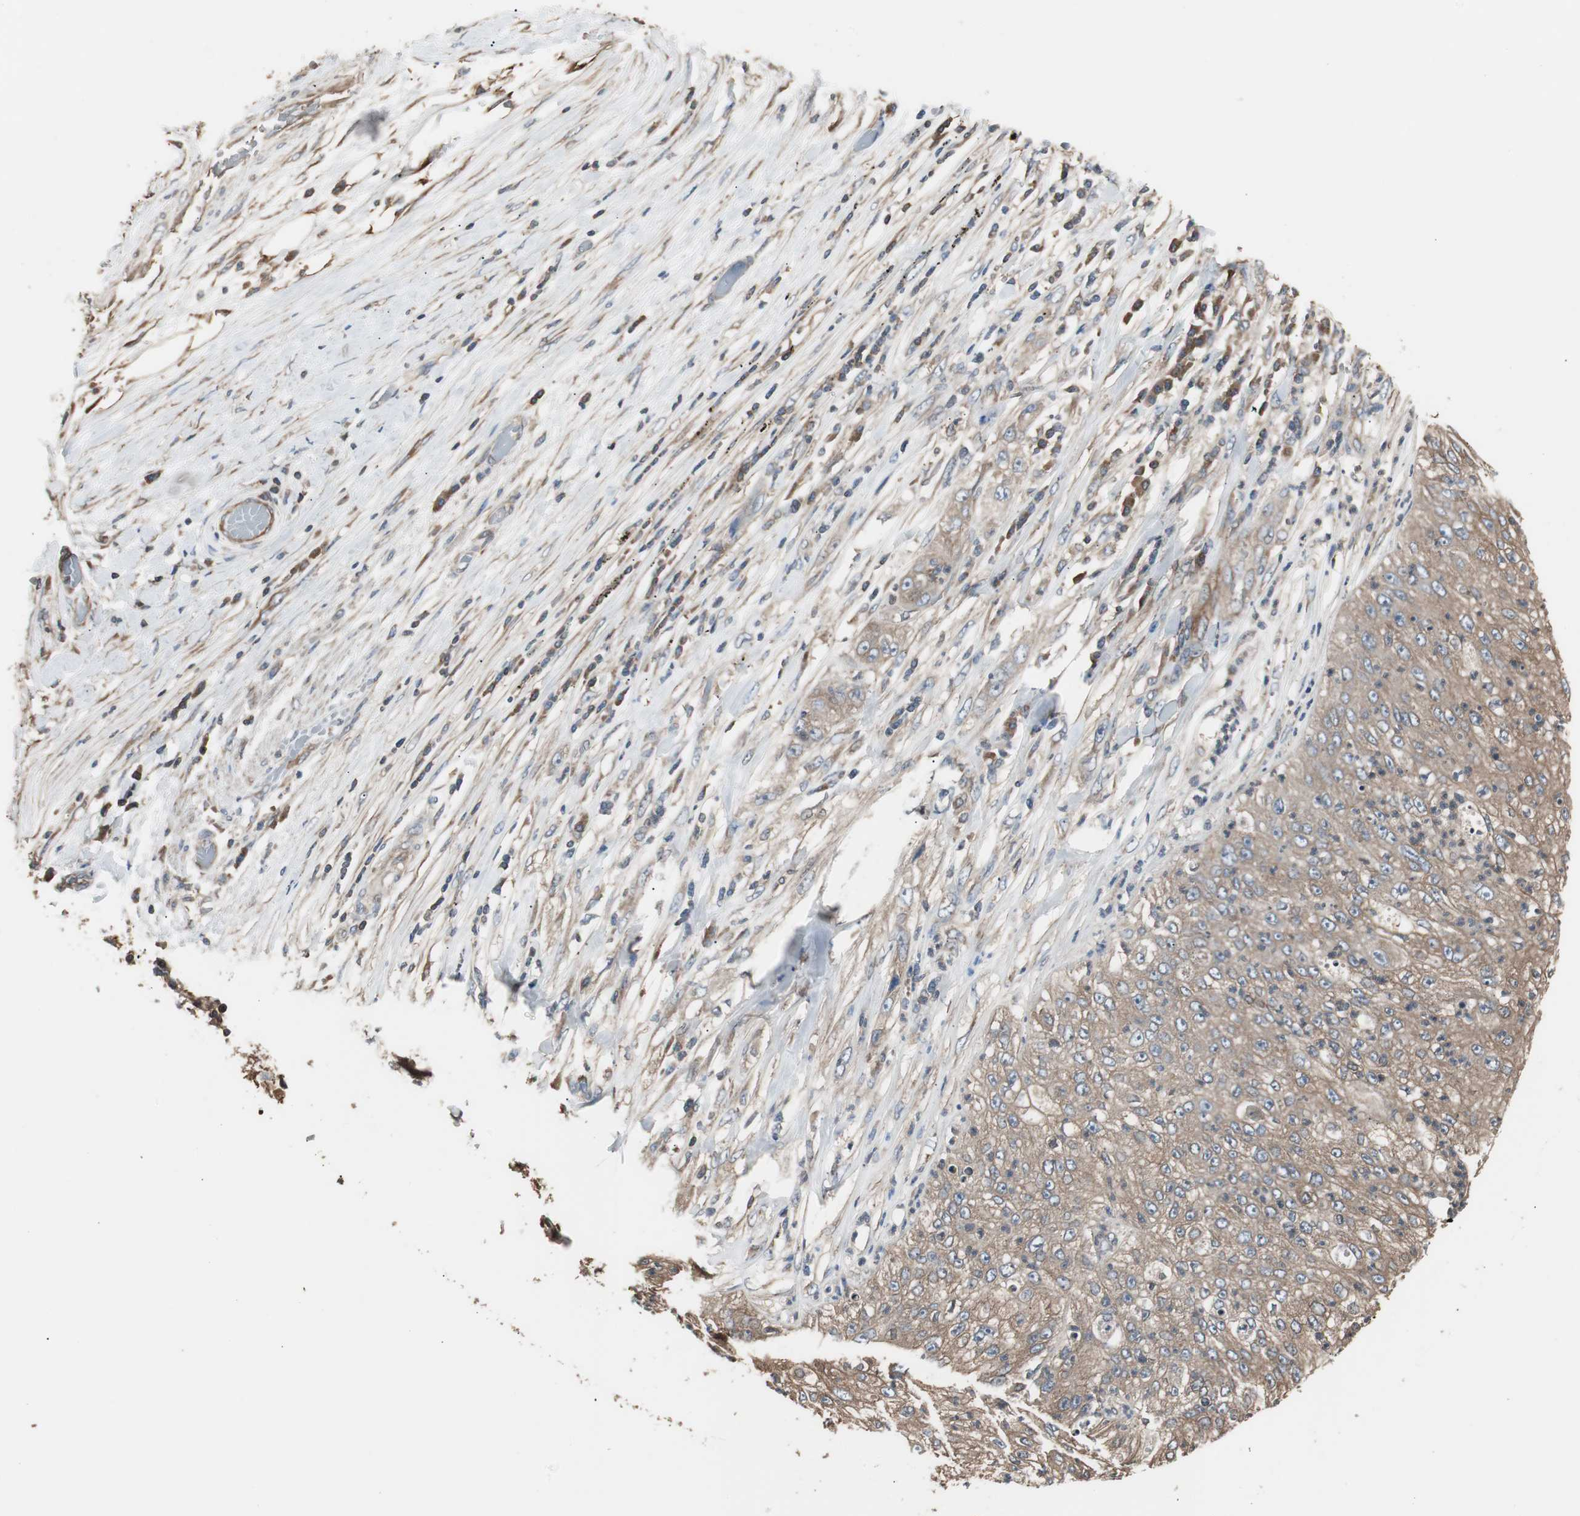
{"staining": {"intensity": "moderate", "quantity": ">75%", "location": "cytoplasmic/membranous"}, "tissue": "lung cancer", "cell_type": "Tumor cells", "image_type": "cancer", "snomed": [{"axis": "morphology", "description": "Inflammation, NOS"}, {"axis": "morphology", "description": "Squamous cell carcinoma, NOS"}, {"axis": "topography", "description": "Lymph node"}, {"axis": "topography", "description": "Soft tissue"}, {"axis": "topography", "description": "Lung"}], "caption": "Immunohistochemistry (IHC) image of neoplastic tissue: human lung cancer stained using immunohistochemistry (IHC) exhibits medium levels of moderate protein expression localized specifically in the cytoplasmic/membranous of tumor cells, appearing as a cytoplasmic/membranous brown color.", "gene": "CAPNS1", "patient": {"sex": "male", "age": 66}}